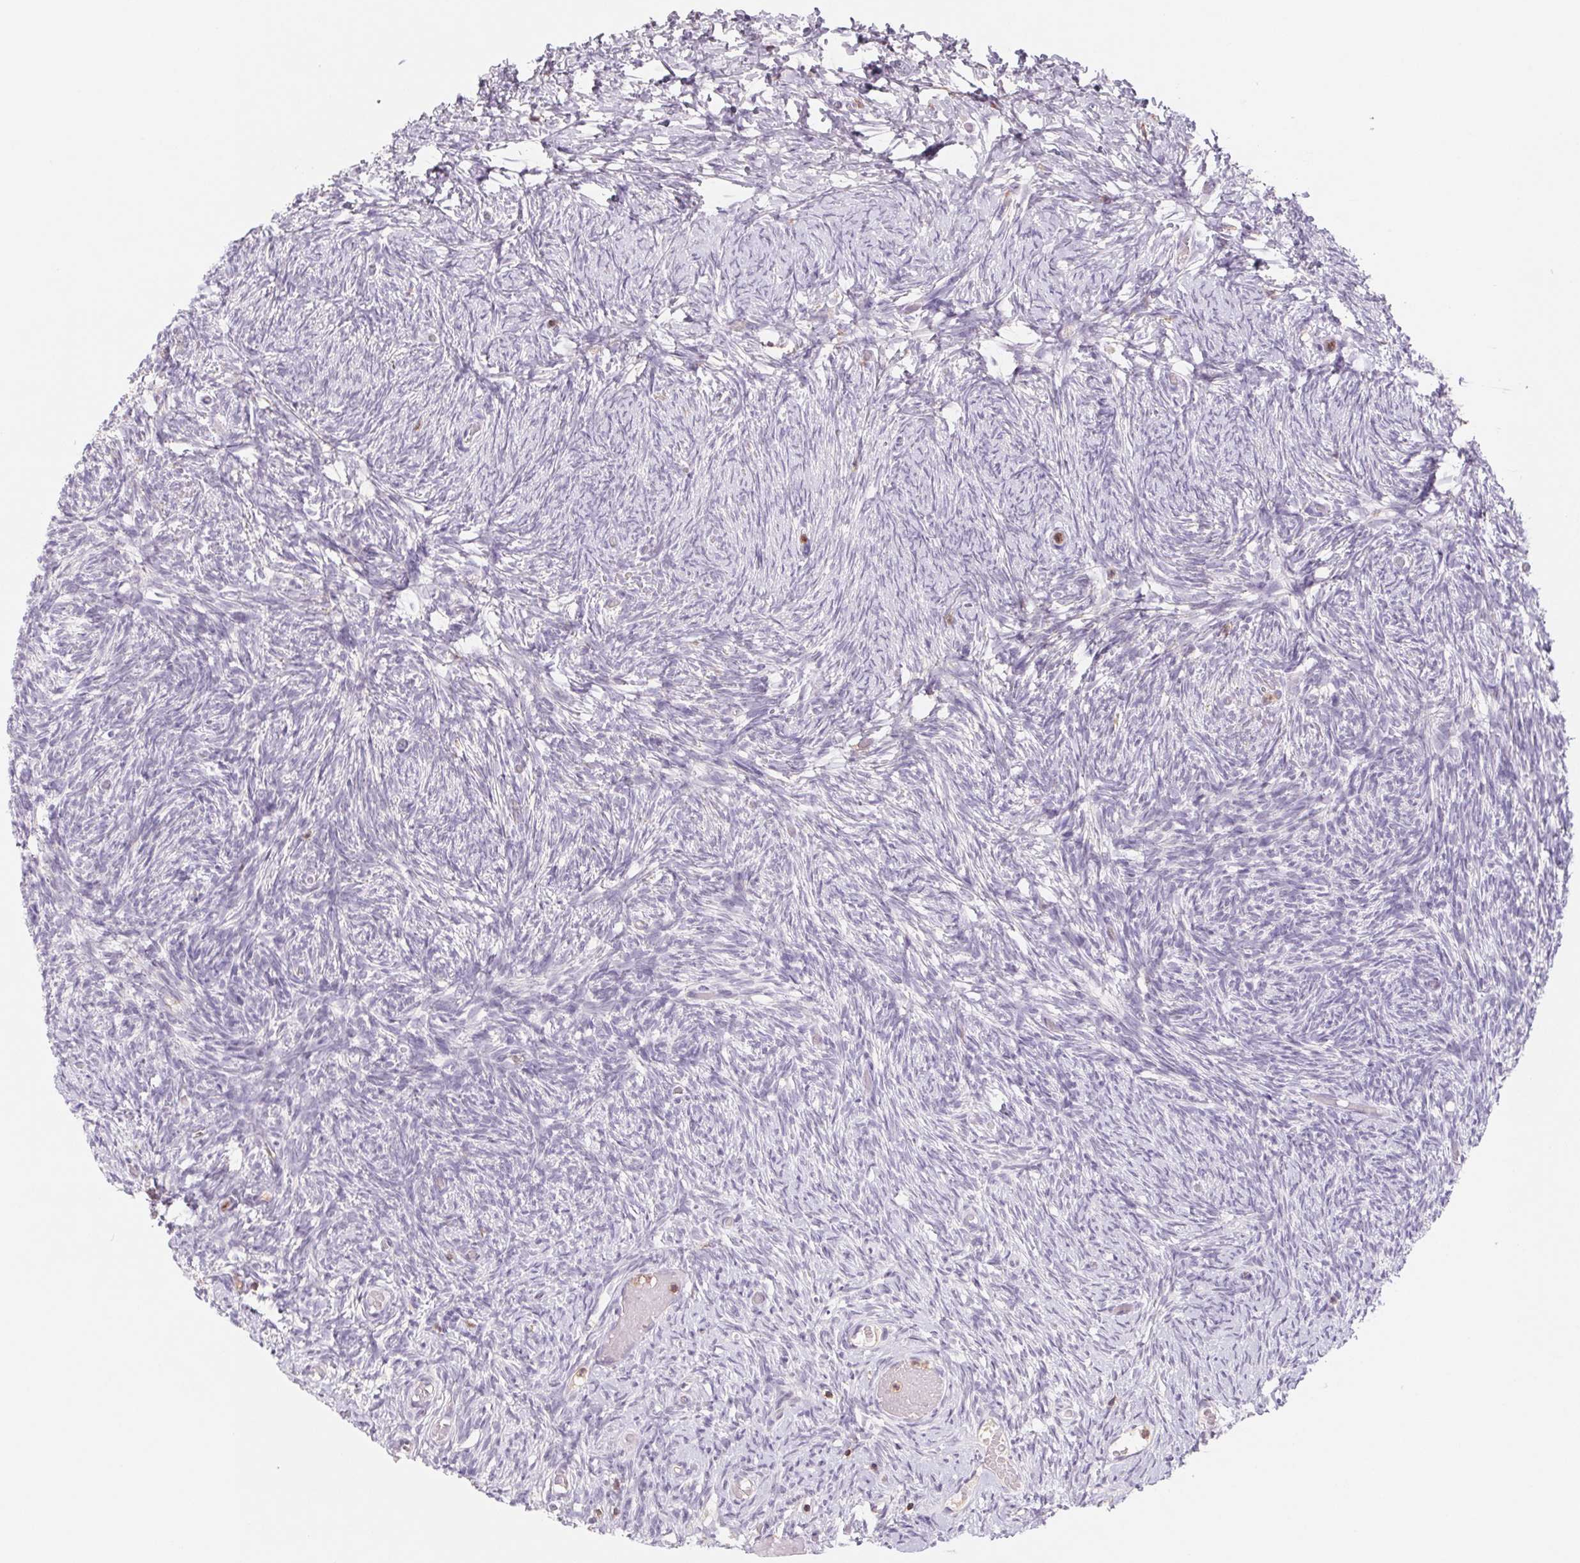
{"staining": {"intensity": "negative", "quantity": "none", "location": "none"}, "tissue": "ovary", "cell_type": "Follicle cells", "image_type": "normal", "snomed": [{"axis": "morphology", "description": "Normal tissue, NOS"}, {"axis": "topography", "description": "Ovary"}], "caption": "Immunohistochemical staining of benign ovary displays no significant positivity in follicle cells.", "gene": "KIF26A", "patient": {"sex": "female", "age": 39}}